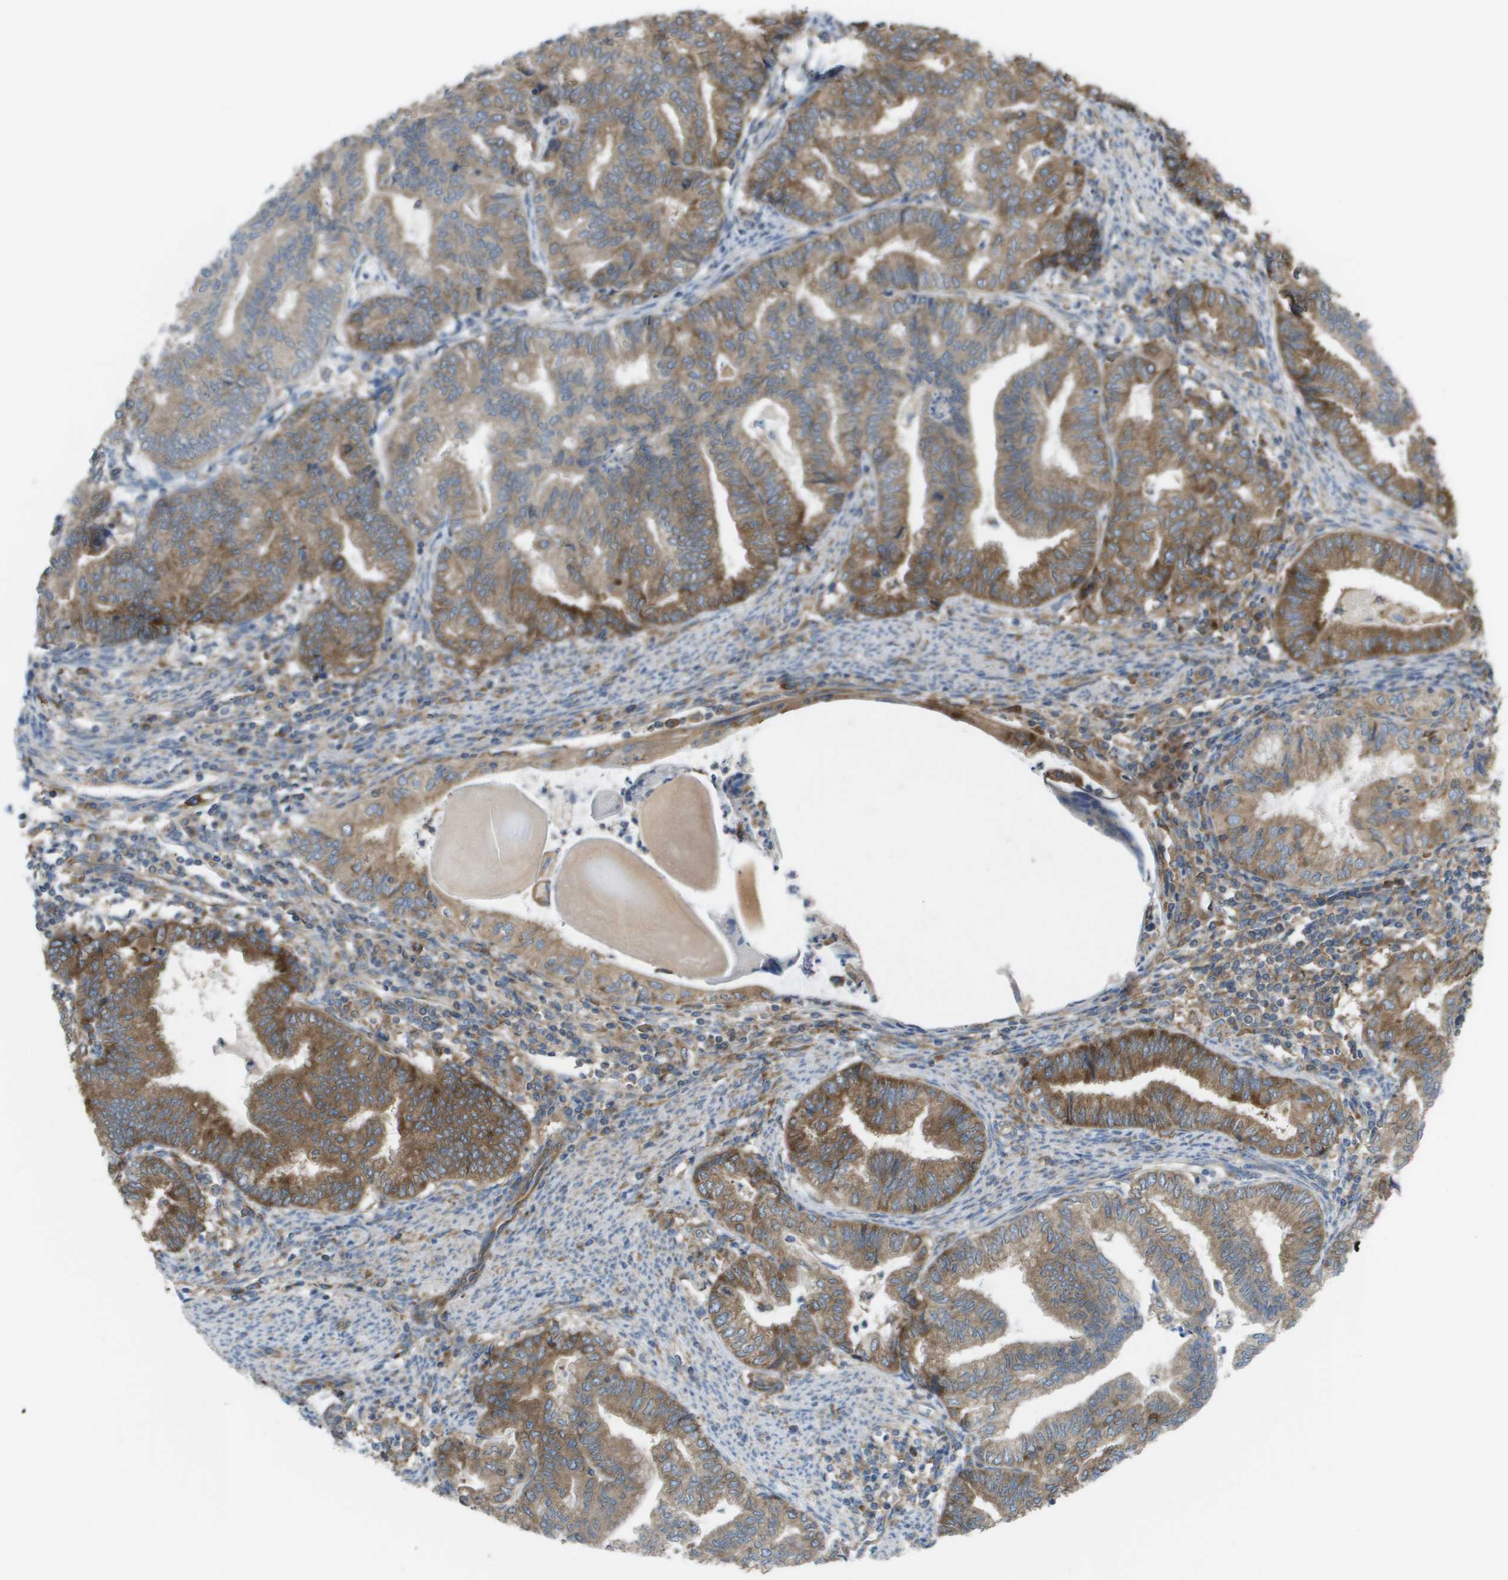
{"staining": {"intensity": "moderate", "quantity": ">75%", "location": "cytoplasmic/membranous"}, "tissue": "endometrial cancer", "cell_type": "Tumor cells", "image_type": "cancer", "snomed": [{"axis": "morphology", "description": "Adenocarcinoma, NOS"}, {"axis": "topography", "description": "Endometrium"}], "caption": "Immunohistochemical staining of human endometrial cancer displays medium levels of moderate cytoplasmic/membranous protein positivity in approximately >75% of tumor cells.", "gene": "EIF4G2", "patient": {"sex": "female", "age": 79}}